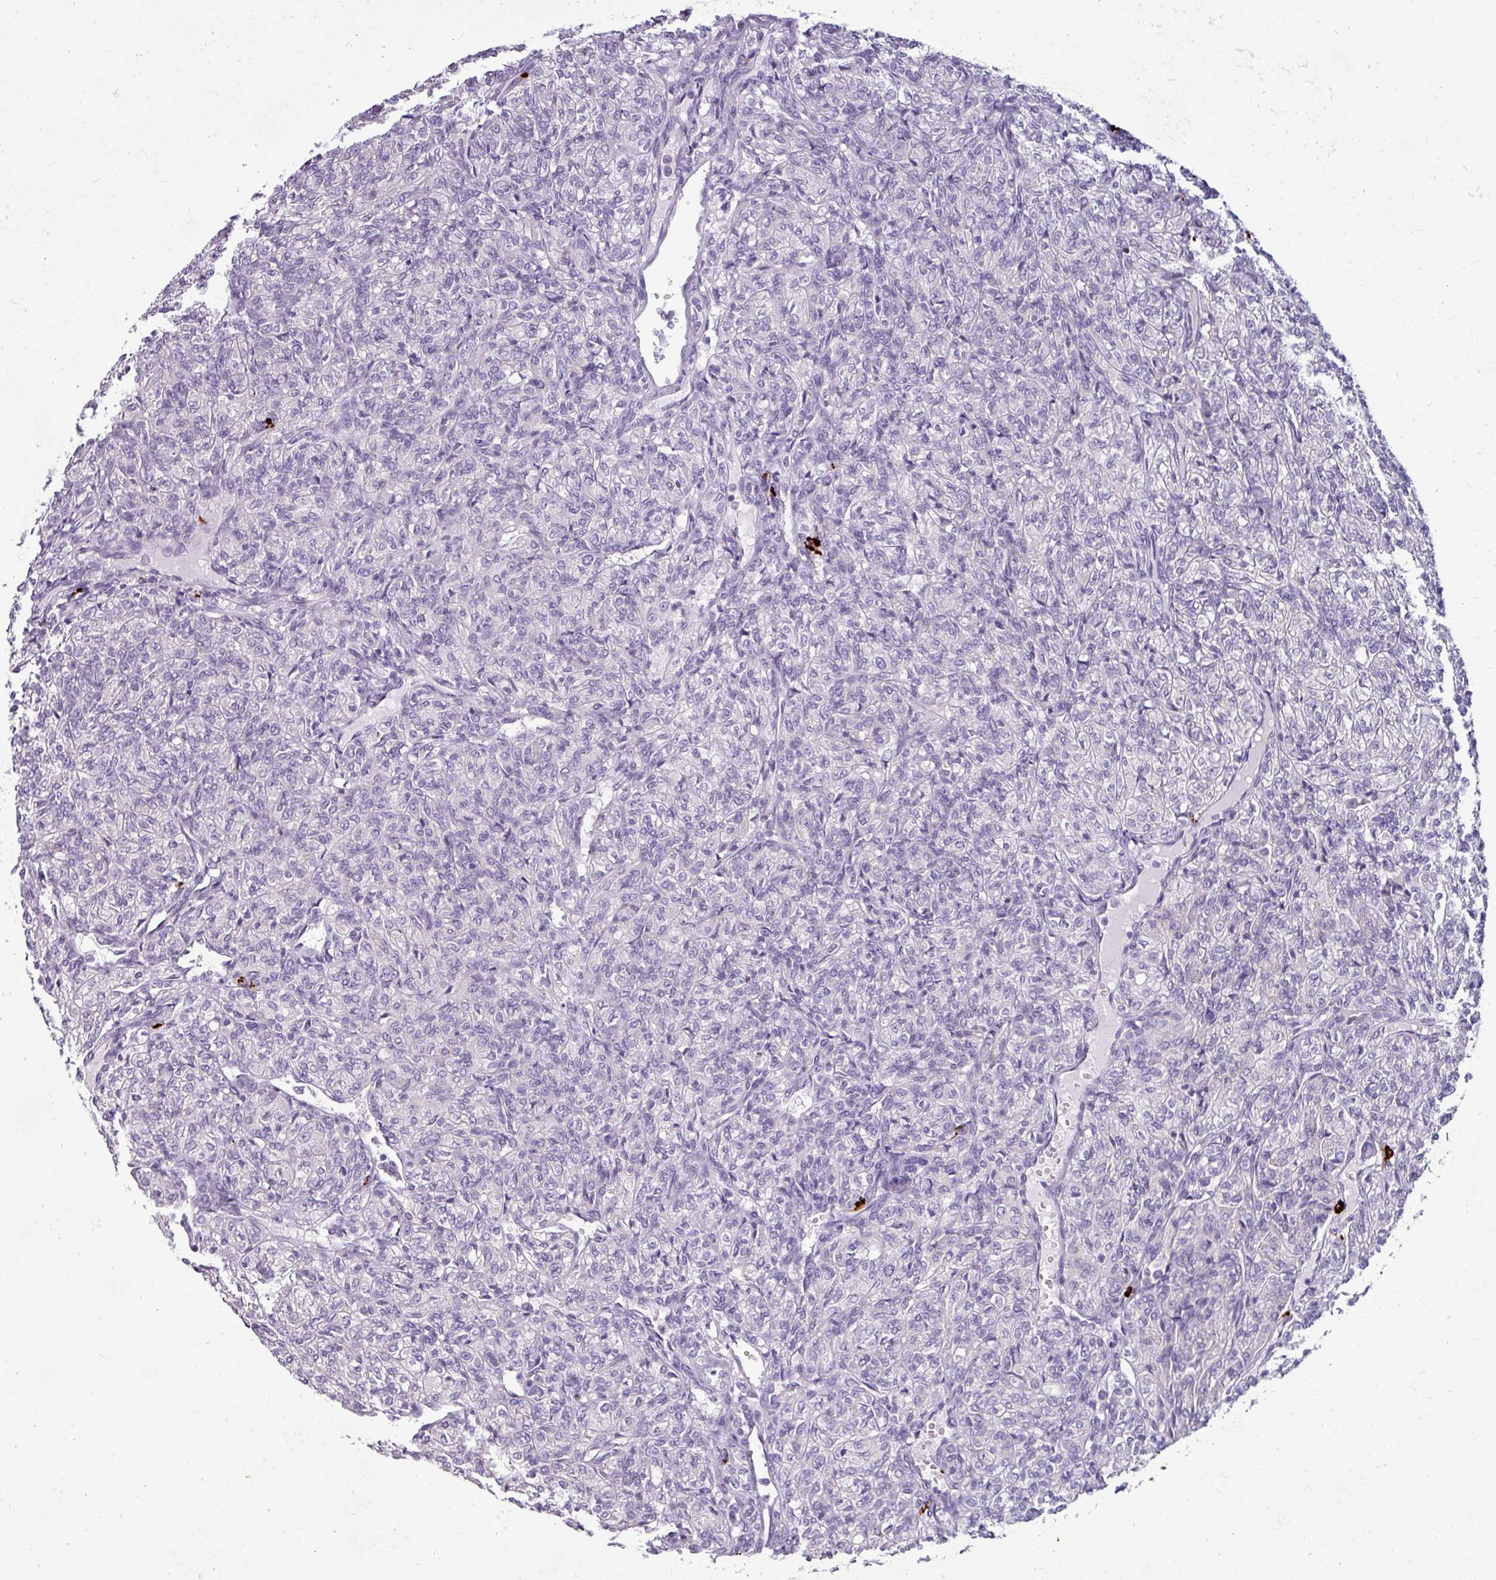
{"staining": {"intensity": "negative", "quantity": "none", "location": "none"}, "tissue": "renal cancer", "cell_type": "Tumor cells", "image_type": "cancer", "snomed": [{"axis": "morphology", "description": "Adenocarcinoma, NOS"}, {"axis": "topography", "description": "Kidney"}], "caption": "Human renal cancer (adenocarcinoma) stained for a protein using immunohistochemistry (IHC) demonstrates no expression in tumor cells.", "gene": "TRIM39", "patient": {"sex": "male", "age": 77}}